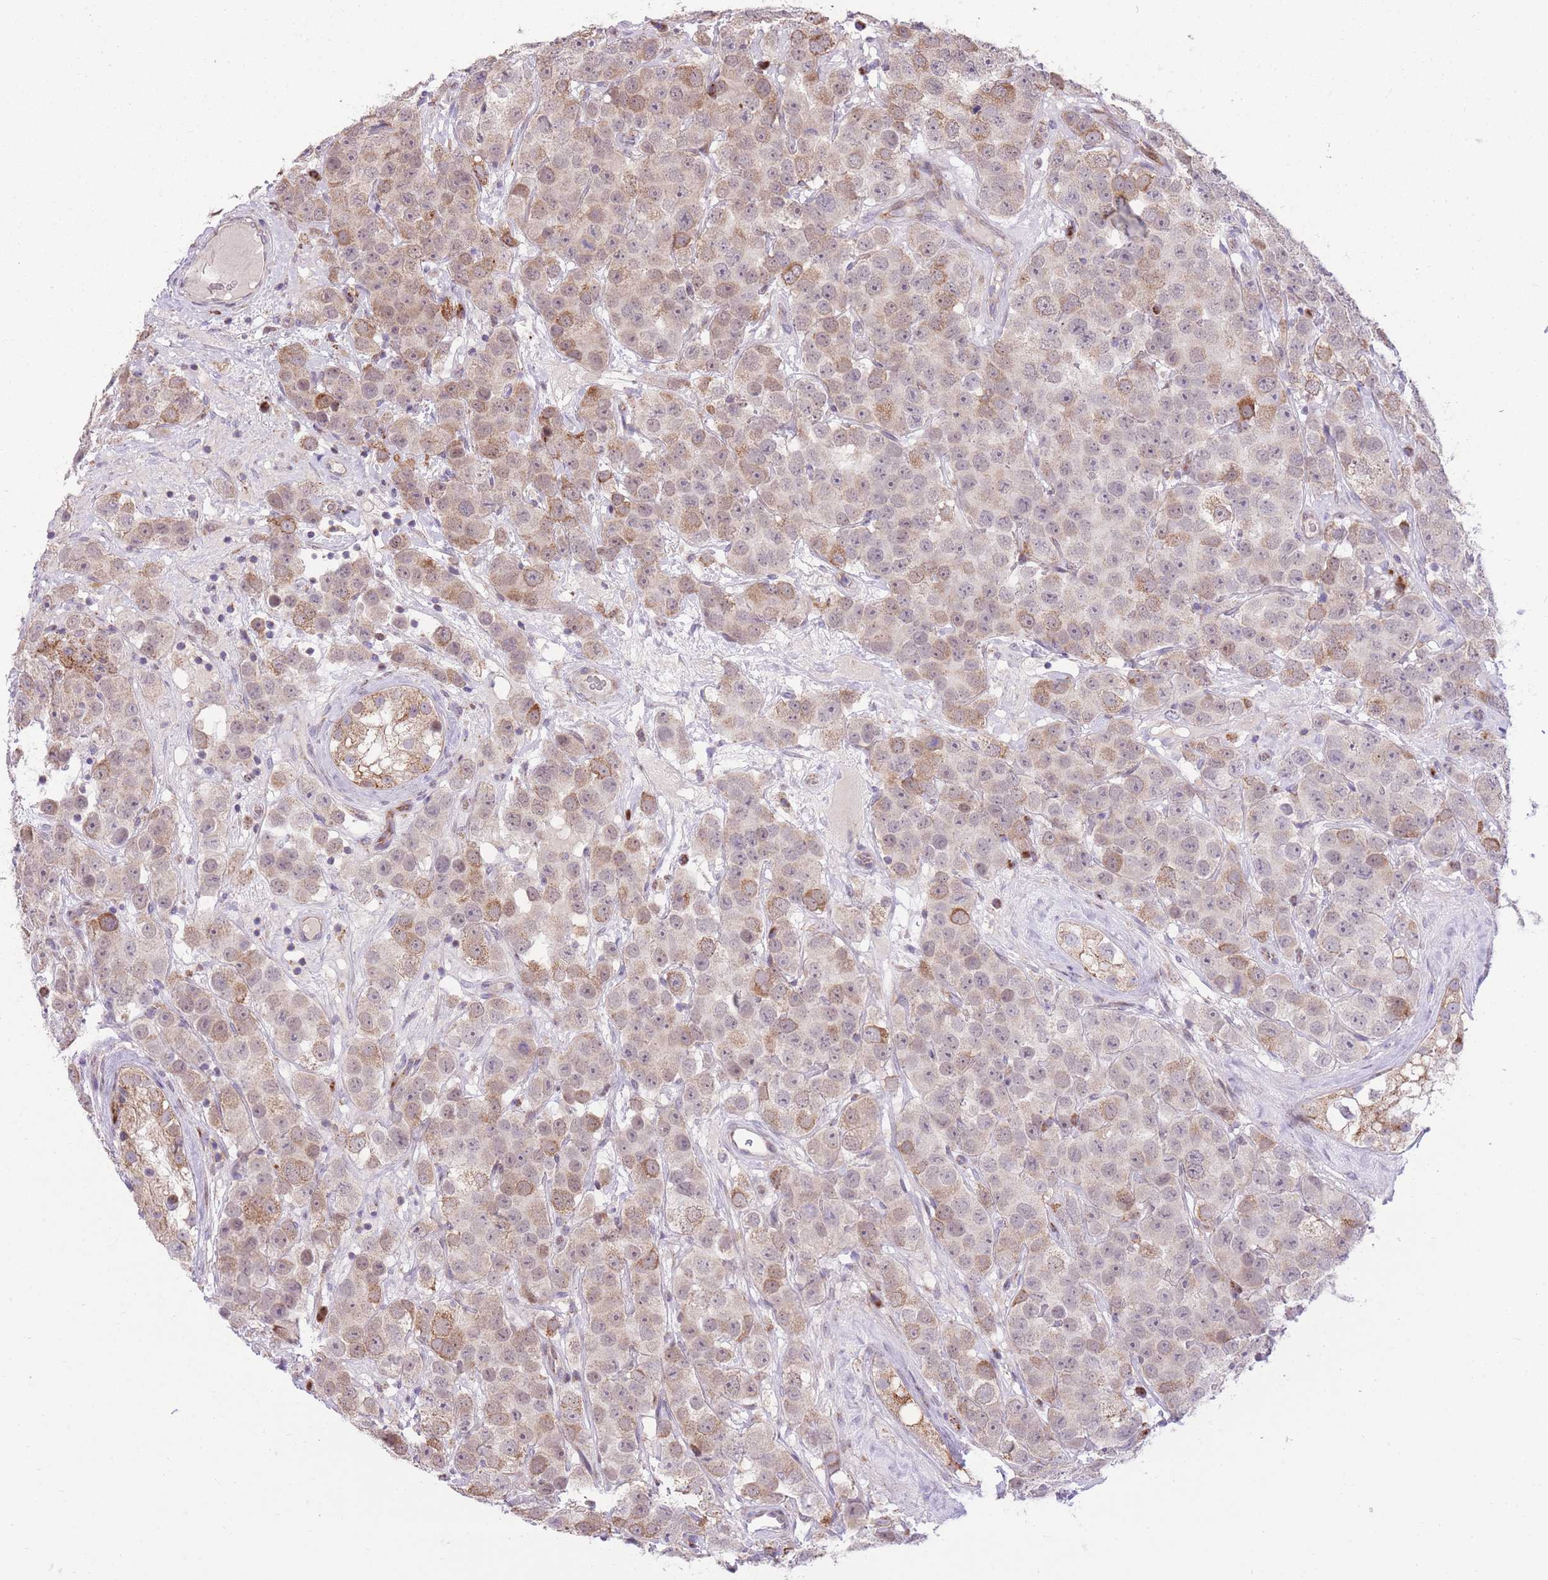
{"staining": {"intensity": "moderate", "quantity": "<25%", "location": "cytoplasmic/membranous"}, "tissue": "testis cancer", "cell_type": "Tumor cells", "image_type": "cancer", "snomed": [{"axis": "morphology", "description": "Seminoma, NOS"}, {"axis": "topography", "description": "Testis"}], "caption": "A high-resolution photomicrograph shows immunohistochemistry staining of testis cancer, which reveals moderate cytoplasmic/membranous positivity in approximately <25% of tumor cells.", "gene": "SLC4A4", "patient": {"sex": "male", "age": 28}}